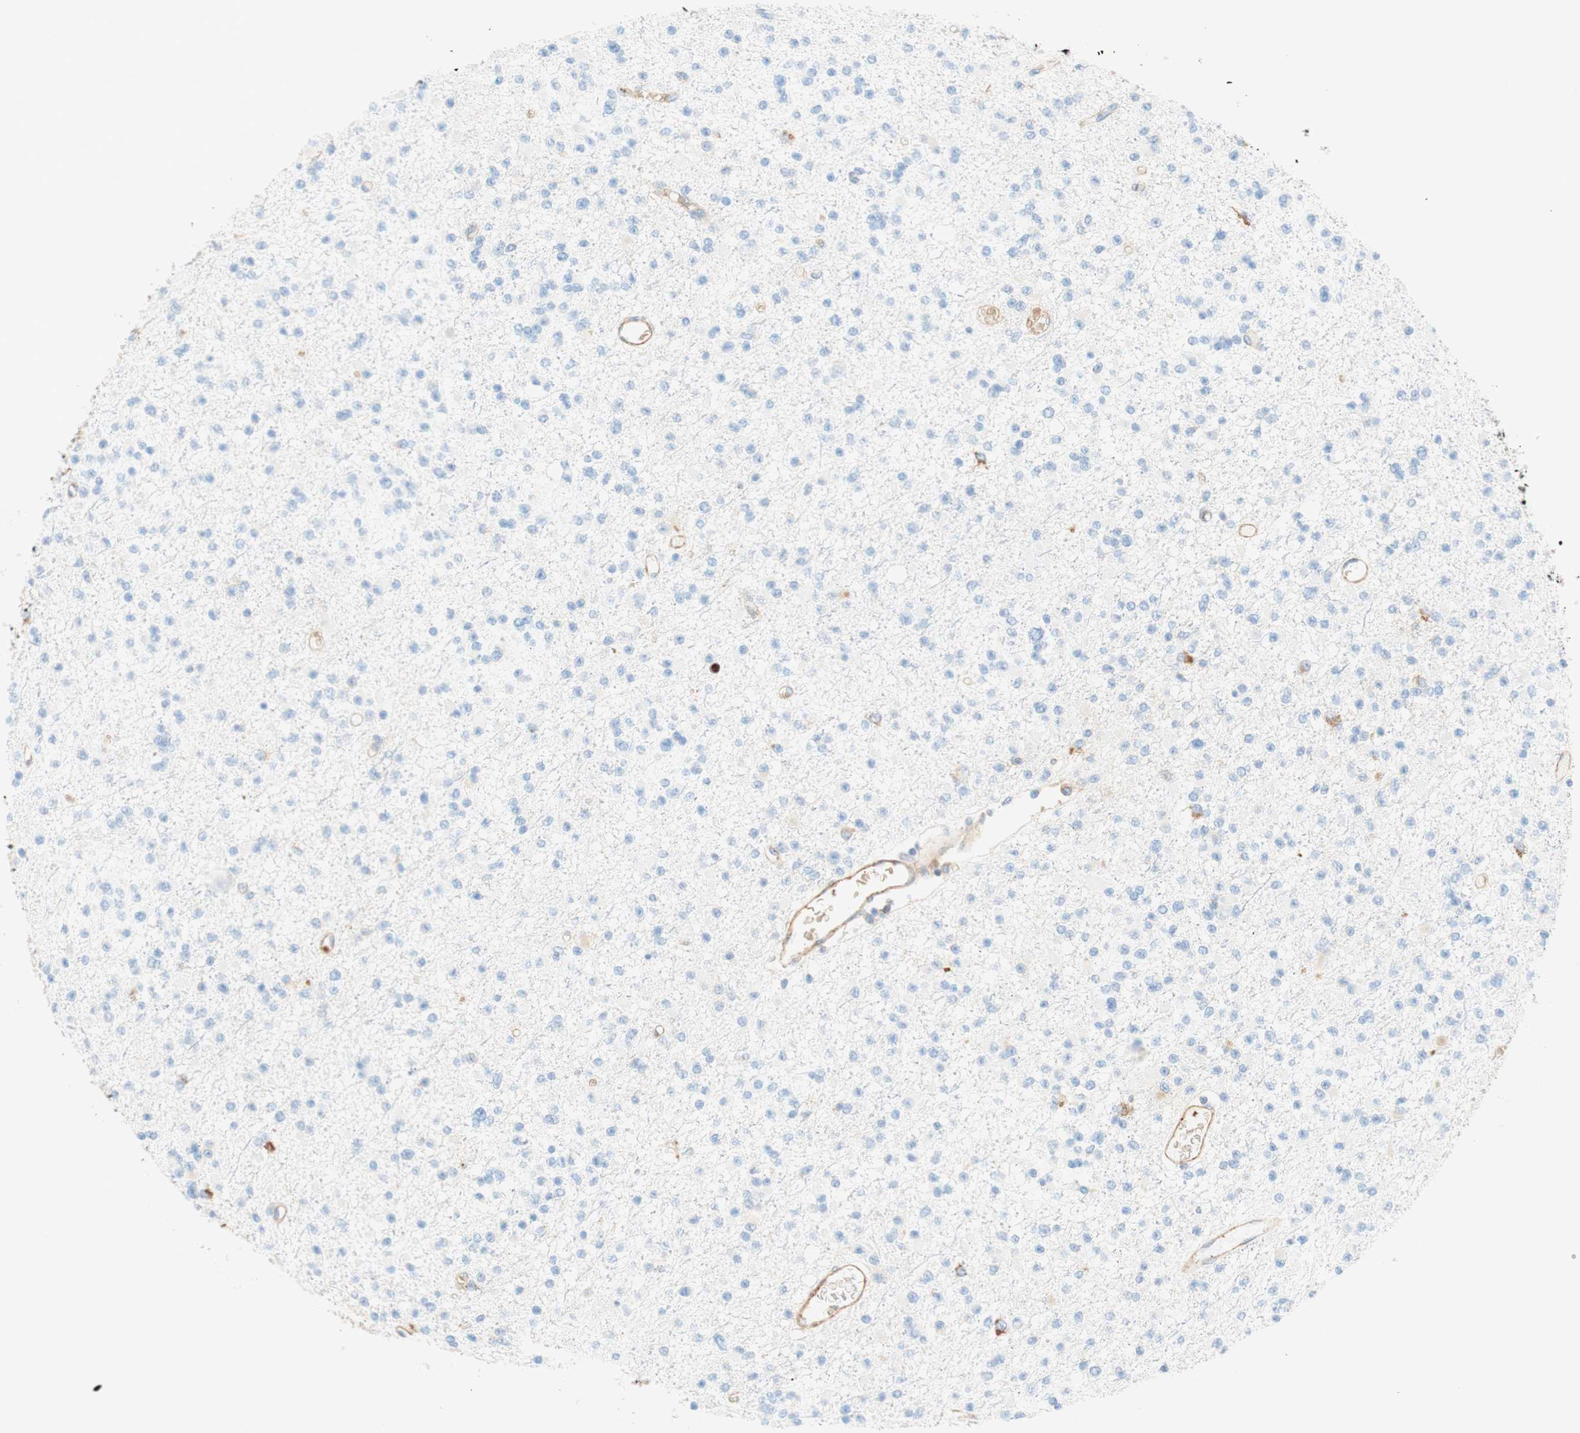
{"staining": {"intensity": "negative", "quantity": "none", "location": "none"}, "tissue": "glioma", "cell_type": "Tumor cells", "image_type": "cancer", "snomed": [{"axis": "morphology", "description": "Glioma, malignant, Low grade"}, {"axis": "topography", "description": "Brain"}], "caption": "Histopathology image shows no protein positivity in tumor cells of glioma tissue. The staining was performed using DAB (3,3'-diaminobenzidine) to visualize the protein expression in brown, while the nuclei were stained in blue with hematoxylin (Magnification: 20x).", "gene": "STOM", "patient": {"sex": "female", "age": 22}}